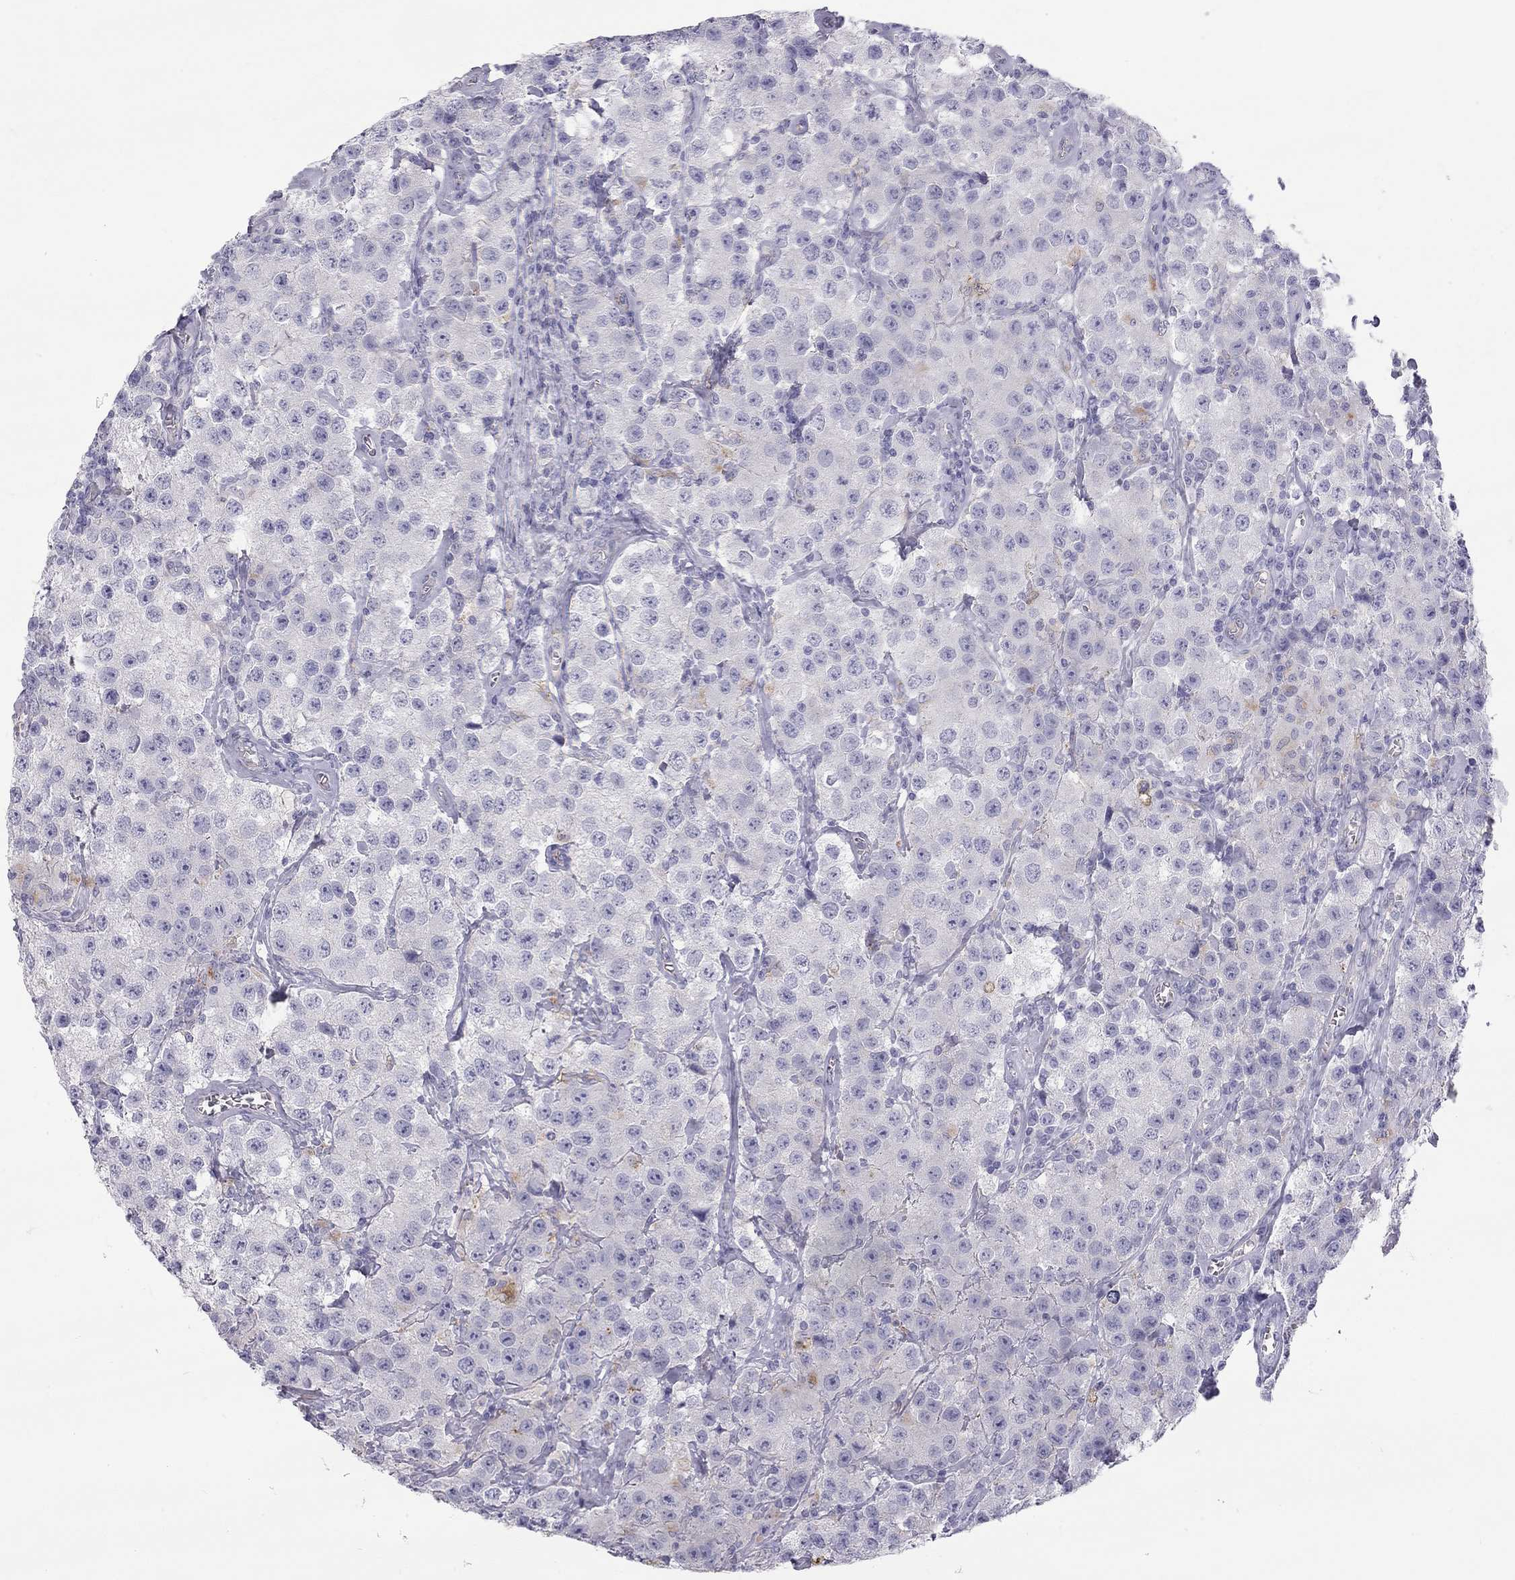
{"staining": {"intensity": "negative", "quantity": "none", "location": "none"}, "tissue": "testis cancer", "cell_type": "Tumor cells", "image_type": "cancer", "snomed": [{"axis": "morphology", "description": "Seminoma, NOS"}, {"axis": "topography", "description": "Testis"}], "caption": "This is an immunohistochemistry (IHC) photomicrograph of human testis cancer. There is no staining in tumor cells.", "gene": "TDRD6", "patient": {"sex": "male", "age": 52}}